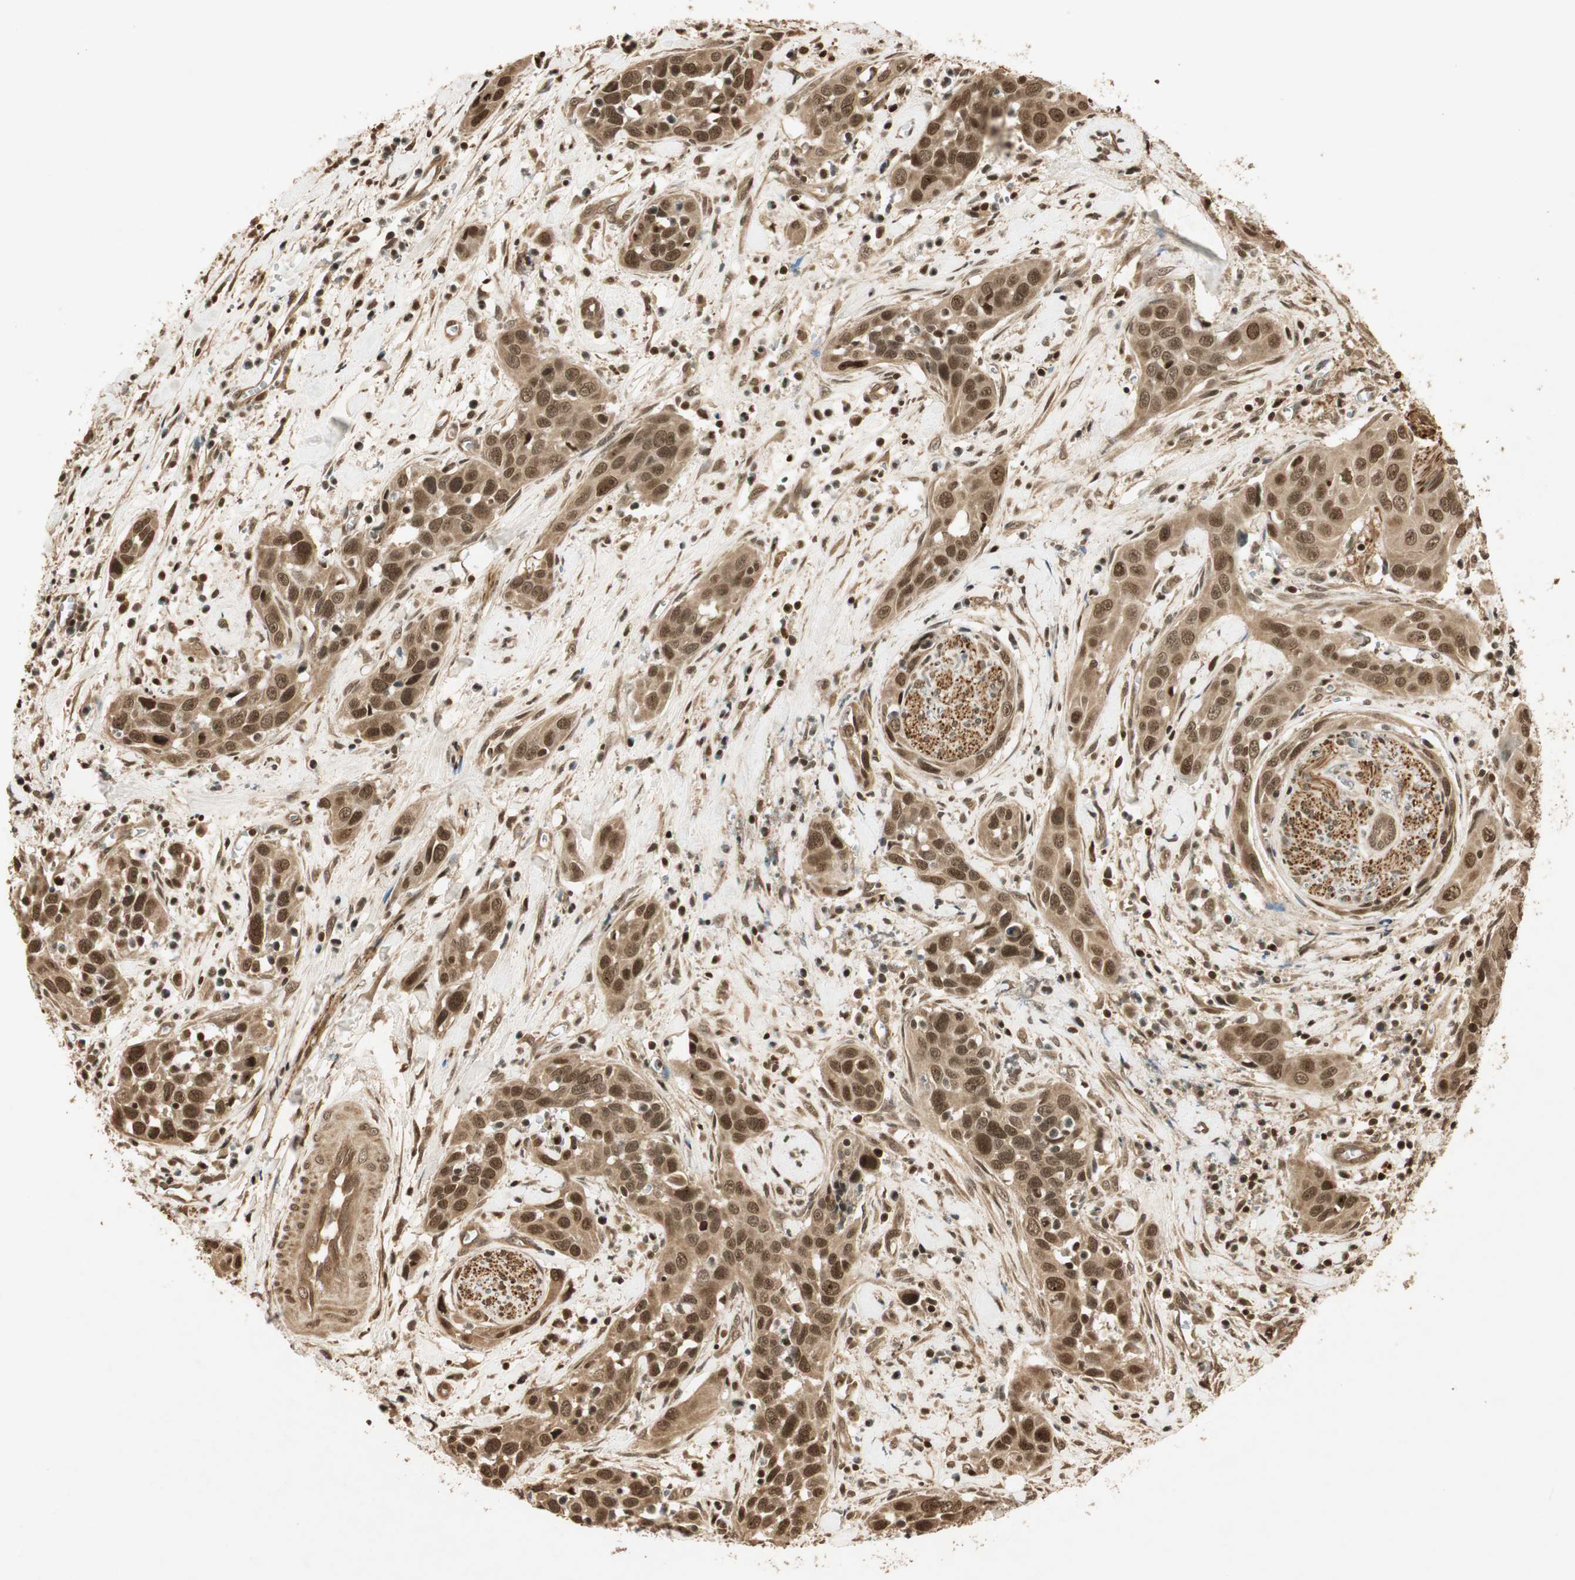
{"staining": {"intensity": "moderate", "quantity": ">75%", "location": "cytoplasmic/membranous"}, "tissue": "head and neck cancer", "cell_type": "Tumor cells", "image_type": "cancer", "snomed": [{"axis": "morphology", "description": "Squamous cell carcinoma, NOS"}, {"axis": "topography", "description": "Oral tissue"}, {"axis": "topography", "description": "Head-Neck"}], "caption": "Protein positivity by immunohistochemistry (IHC) reveals moderate cytoplasmic/membranous expression in about >75% of tumor cells in head and neck cancer (squamous cell carcinoma).", "gene": "RPA3", "patient": {"sex": "female", "age": 50}}